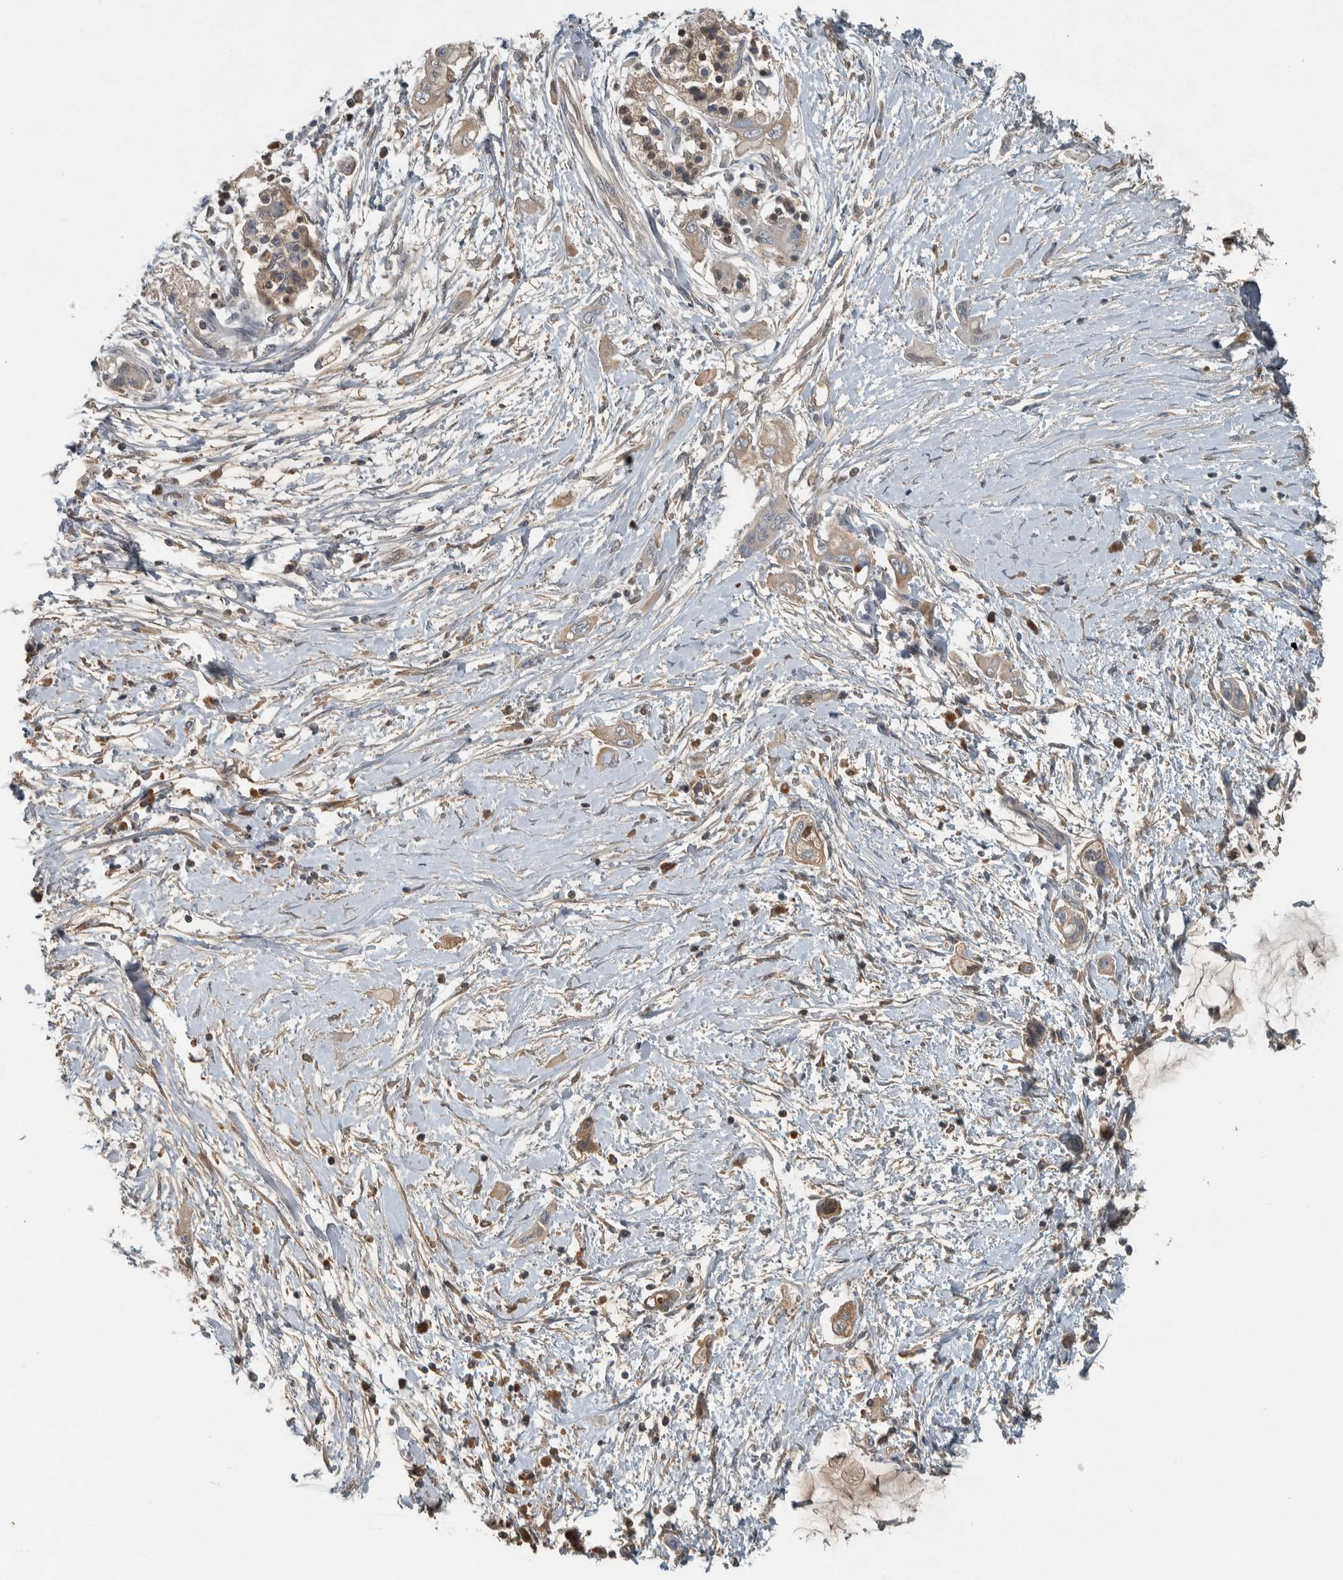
{"staining": {"intensity": "weak", "quantity": ">75%", "location": "cytoplasmic/membranous"}, "tissue": "pancreatic cancer", "cell_type": "Tumor cells", "image_type": "cancer", "snomed": [{"axis": "morphology", "description": "Adenocarcinoma, NOS"}, {"axis": "topography", "description": "Pancreas"}], "caption": "Pancreatic cancer stained with DAB immunohistochemistry (IHC) reveals low levels of weak cytoplasmic/membranous expression in approximately >75% of tumor cells.", "gene": "CLCN2", "patient": {"sex": "male", "age": 59}}